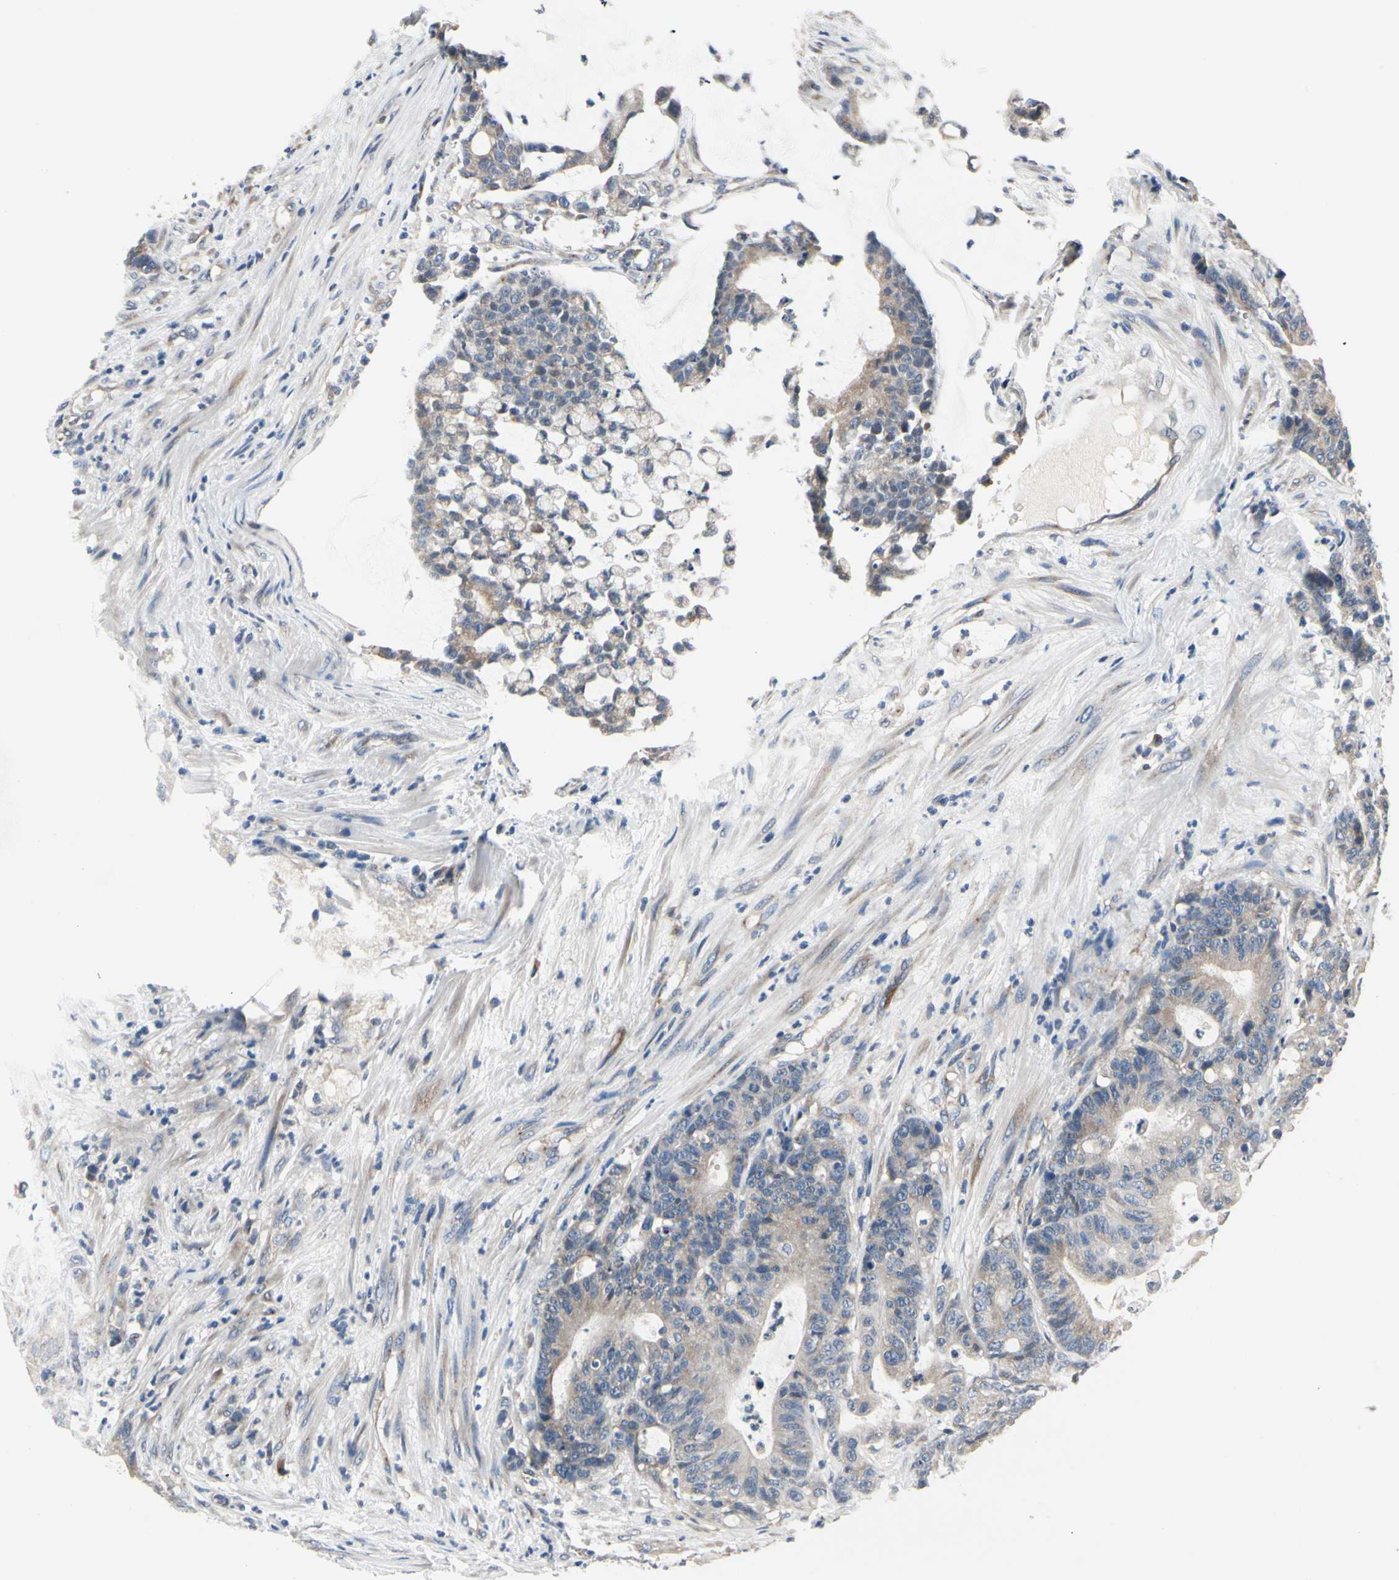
{"staining": {"intensity": "weak", "quantity": "25%-75%", "location": "cytoplasmic/membranous"}, "tissue": "colorectal cancer", "cell_type": "Tumor cells", "image_type": "cancer", "snomed": [{"axis": "morphology", "description": "Adenocarcinoma, NOS"}, {"axis": "topography", "description": "Colon"}], "caption": "This micrograph demonstrates immunohistochemistry staining of human adenocarcinoma (colorectal), with low weak cytoplasmic/membranous positivity in about 25%-75% of tumor cells.", "gene": "PRKAR2B", "patient": {"sex": "female", "age": 84}}